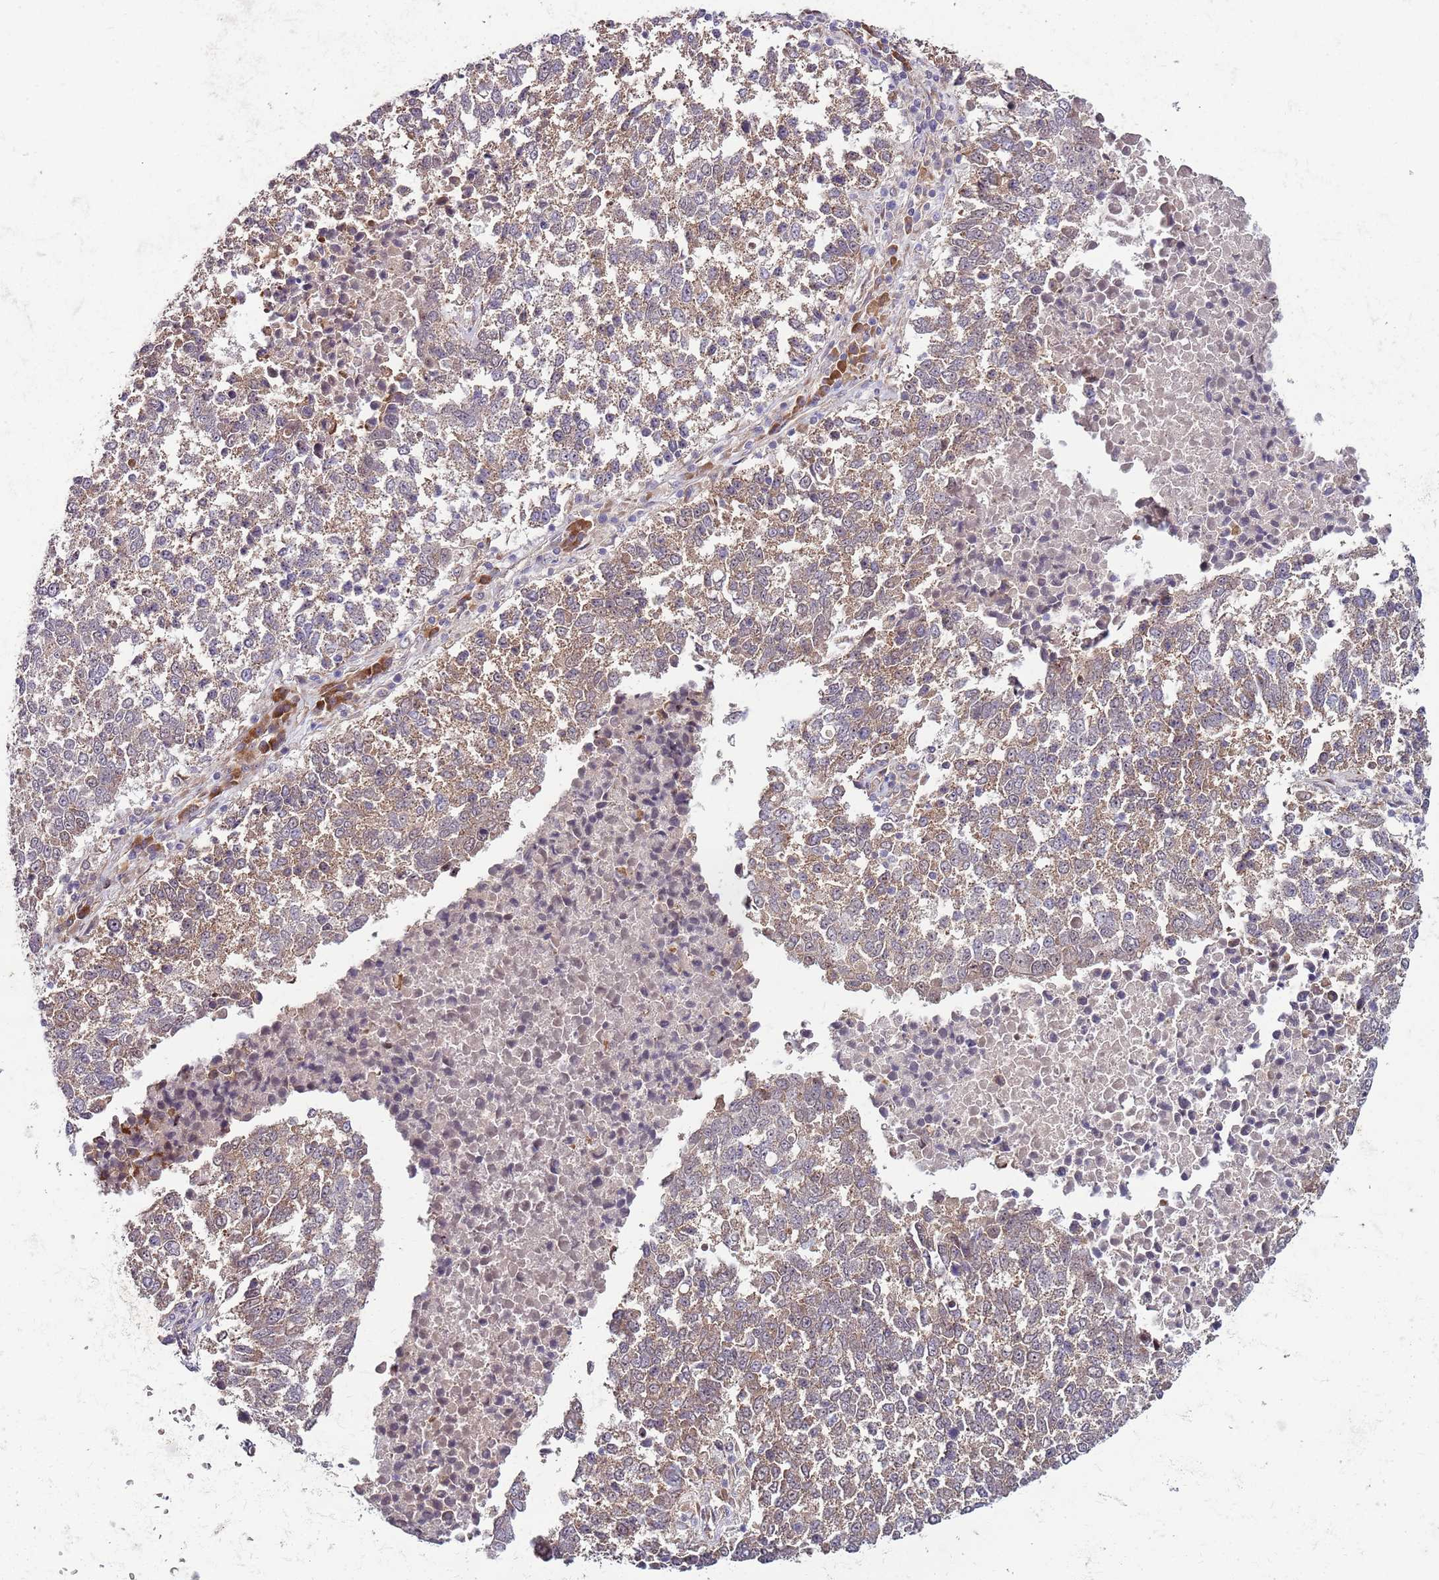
{"staining": {"intensity": "weak", "quantity": ">75%", "location": "cytoplasmic/membranous"}, "tissue": "lung cancer", "cell_type": "Tumor cells", "image_type": "cancer", "snomed": [{"axis": "morphology", "description": "Squamous cell carcinoma, NOS"}, {"axis": "topography", "description": "Lung"}], "caption": "Protein expression analysis of human lung cancer reveals weak cytoplasmic/membranous positivity in approximately >75% of tumor cells.", "gene": "FBXL22", "patient": {"sex": "male", "age": 73}}